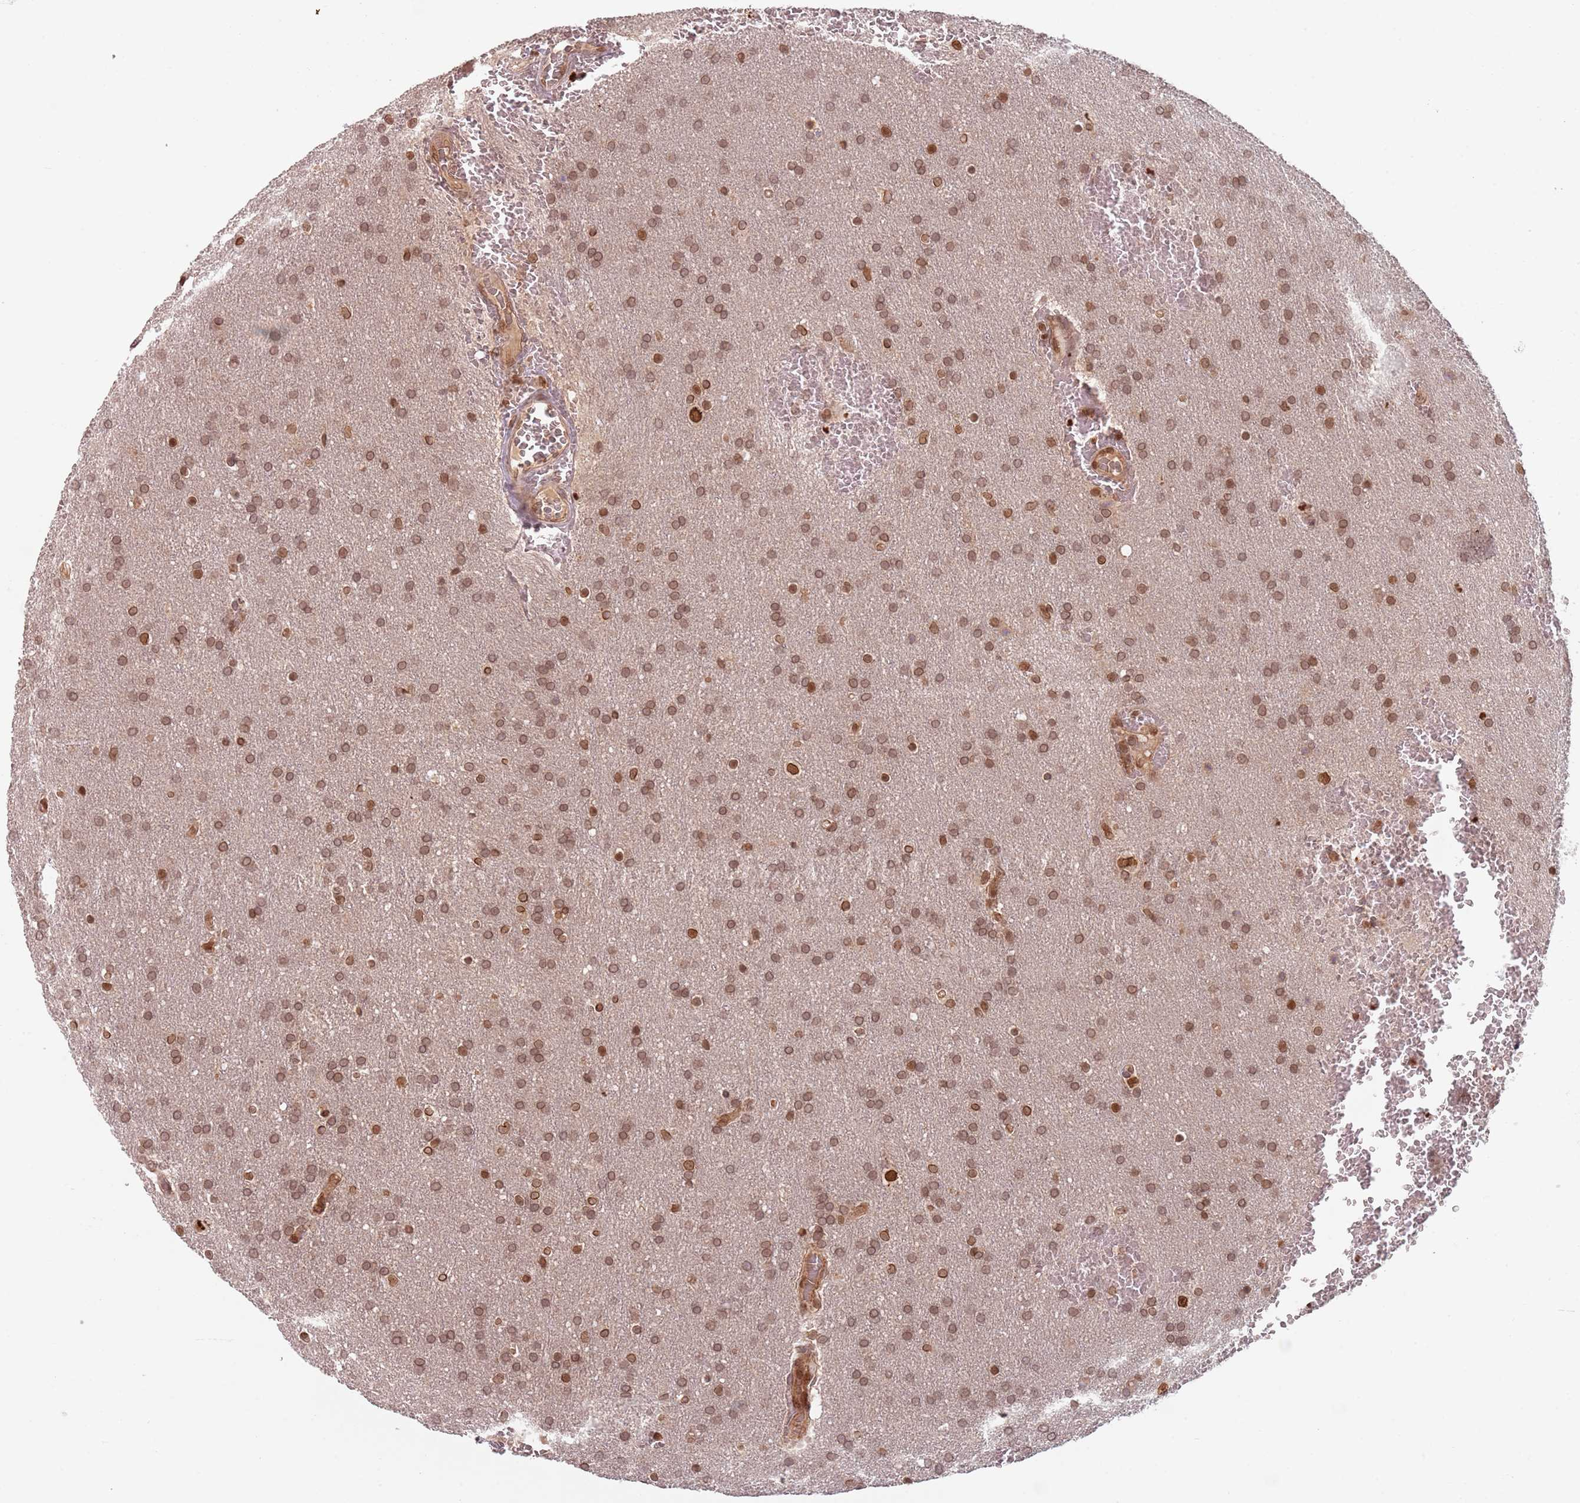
{"staining": {"intensity": "weak", "quantity": ">75%", "location": "nuclear"}, "tissue": "glioma", "cell_type": "Tumor cells", "image_type": "cancer", "snomed": [{"axis": "morphology", "description": "Glioma, malignant, Low grade"}, {"axis": "topography", "description": "Brain"}], "caption": "Protein analysis of low-grade glioma (malignant) tissue shows weak nuclear expression in about >75% of tumor cells. (brown staining indicates protein expression, while blue staining denotes nuclei).", "gene": "NUP50", "patient": {"sex": "female", "age": 32}}